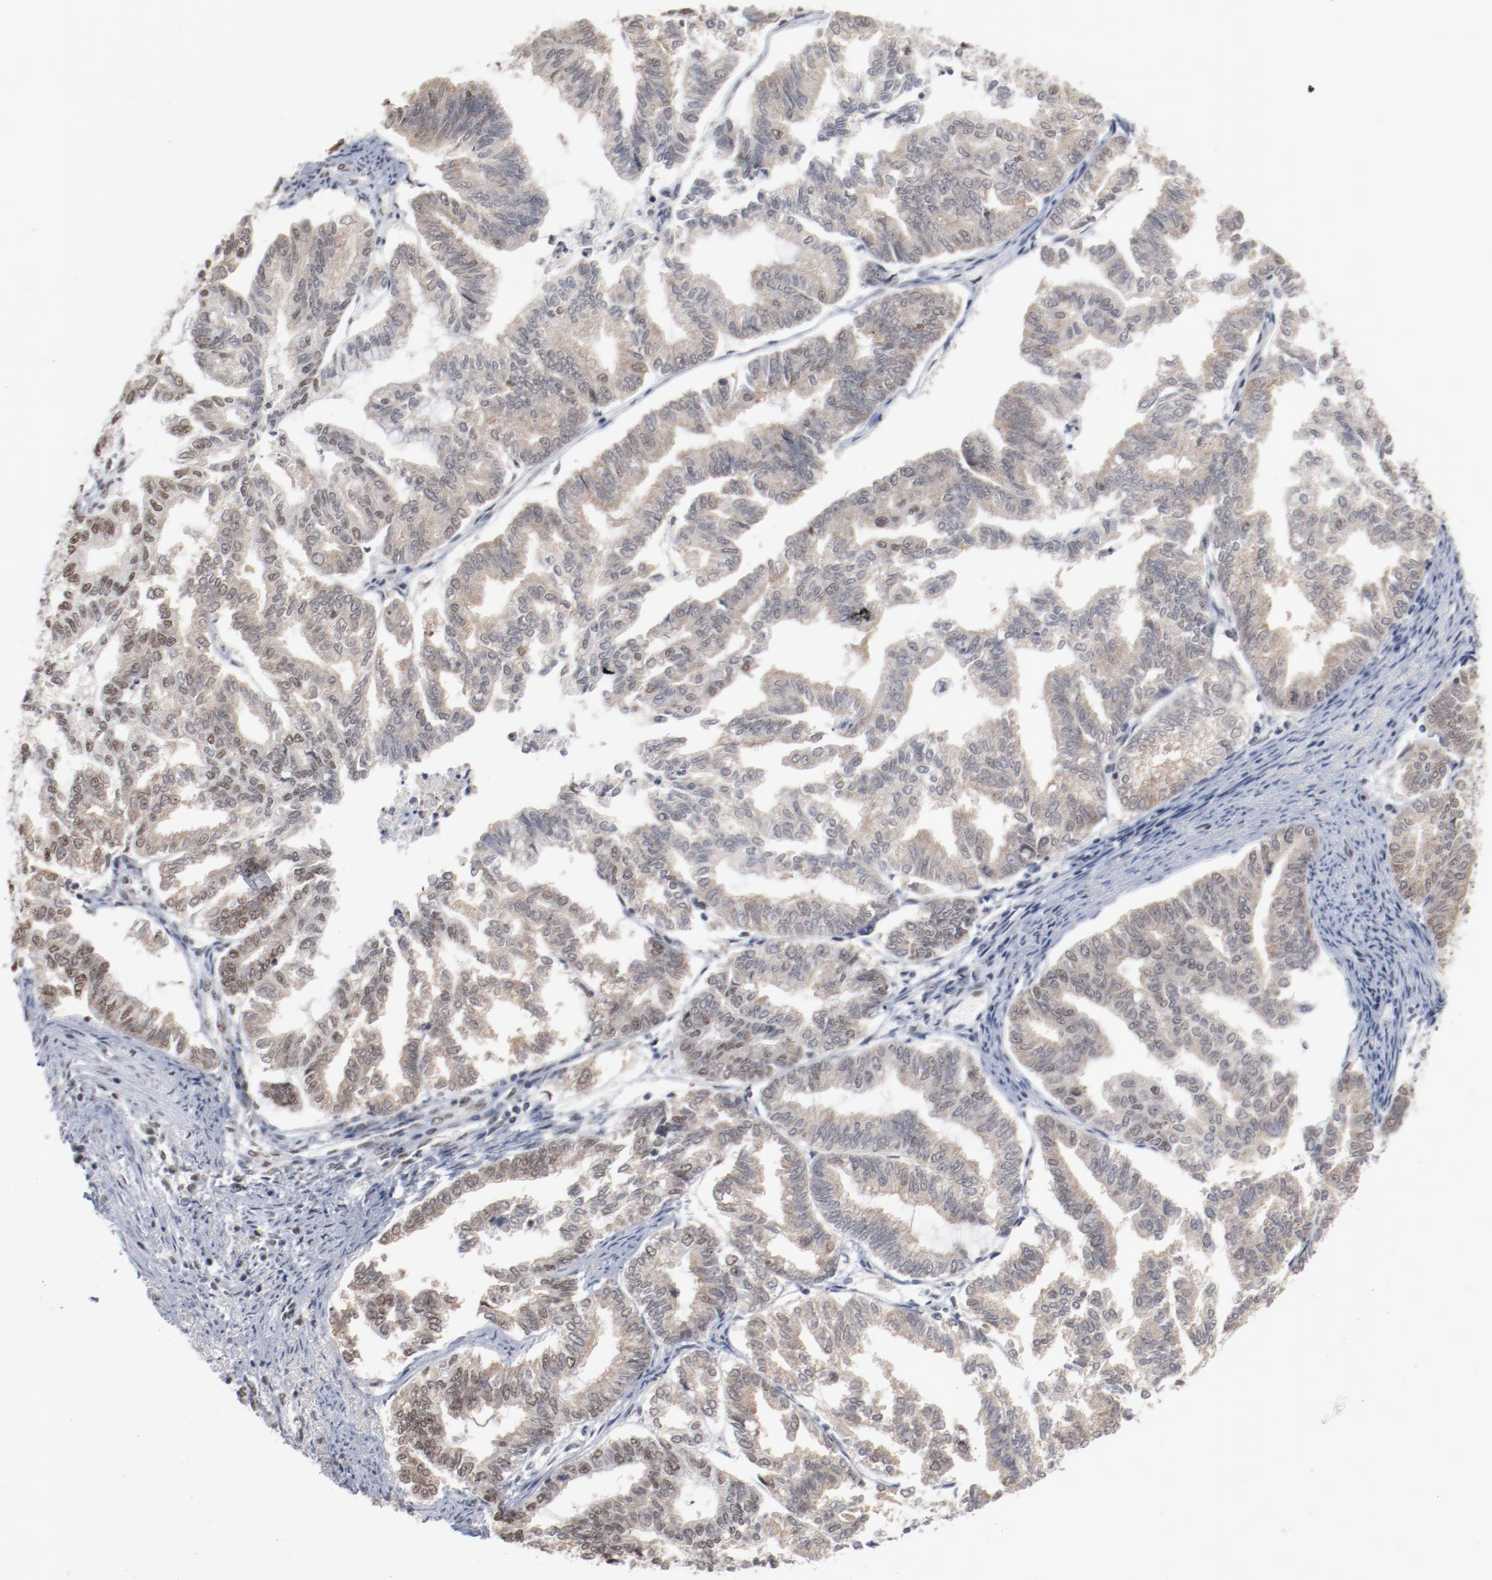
{"staining": {"intensity": "moderate", "quantity": ">75%", "location": "cytoplasmic/membranous,nuclear"}, "tissue": "endometrial cancer", "cell_type": "Tumor cells", "image_type": "cancer", "snomed": [{"axis": "morphology", "description": "Adenocarcinoma, NOS"}, {"axis": "topography", "description": "Endometrium"}], "caption": "Endometrial cancer was stained to show a protein in brown. There is medium levels of moderate cytoplasmic/membranous and nuclear staining in approximately >75% of tumor cells.", "gene": "BUB3", "patient": {"sex": "female", "age": 79}}